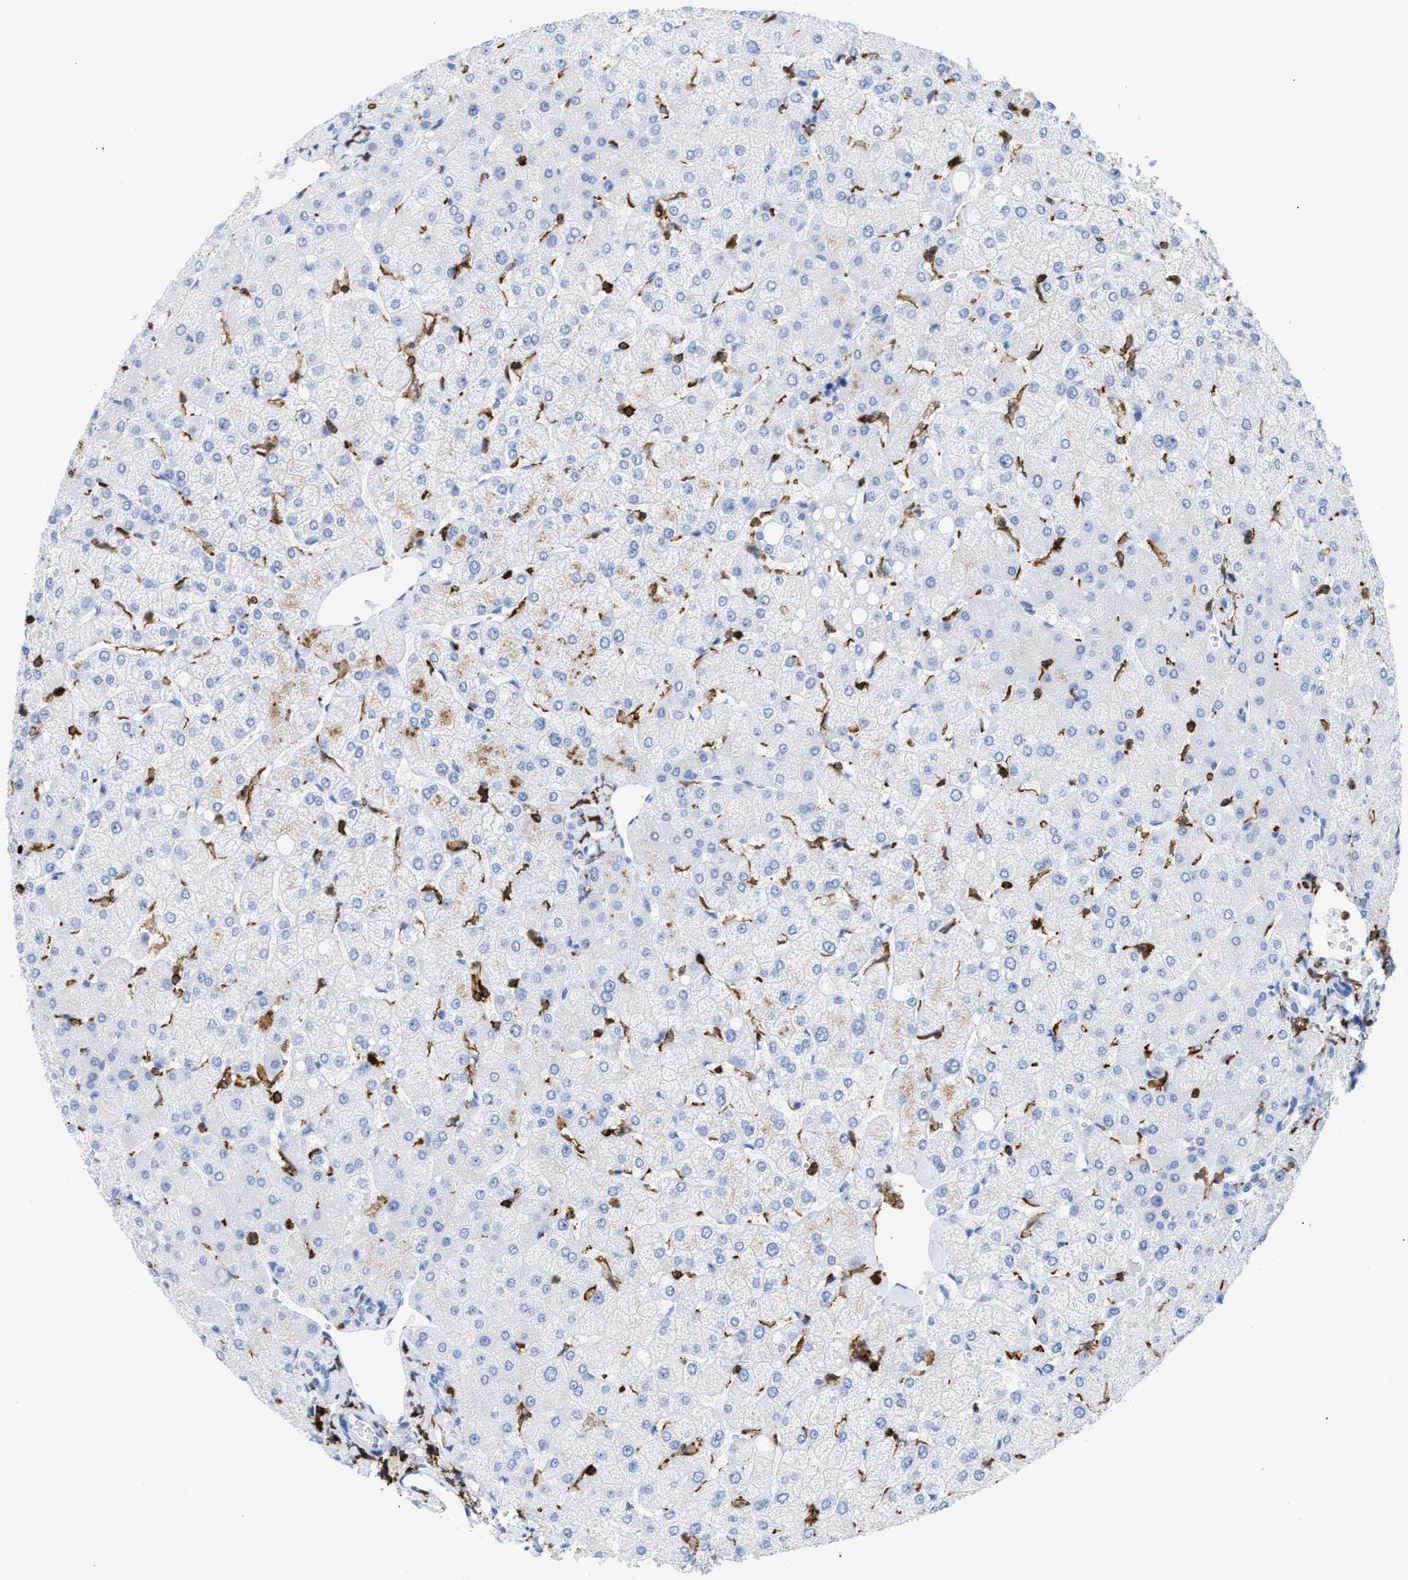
{"staining": {"intensity": "negative", "quantity": "none", "location": "none"}, "tissue": "liver", "cell_type": "Cholangiocytes", "image_type": "normal", "snomed": [{"axis": "morphology", "description": "Normal tissue, NOS"}, {"axis": "topography", "description": "Liver"}], "caption": "IHC of benign human liver reveals no staining in cholangiocytes.", "gene": "LCP1", "patient": {"sex": "female", "age": 54}}